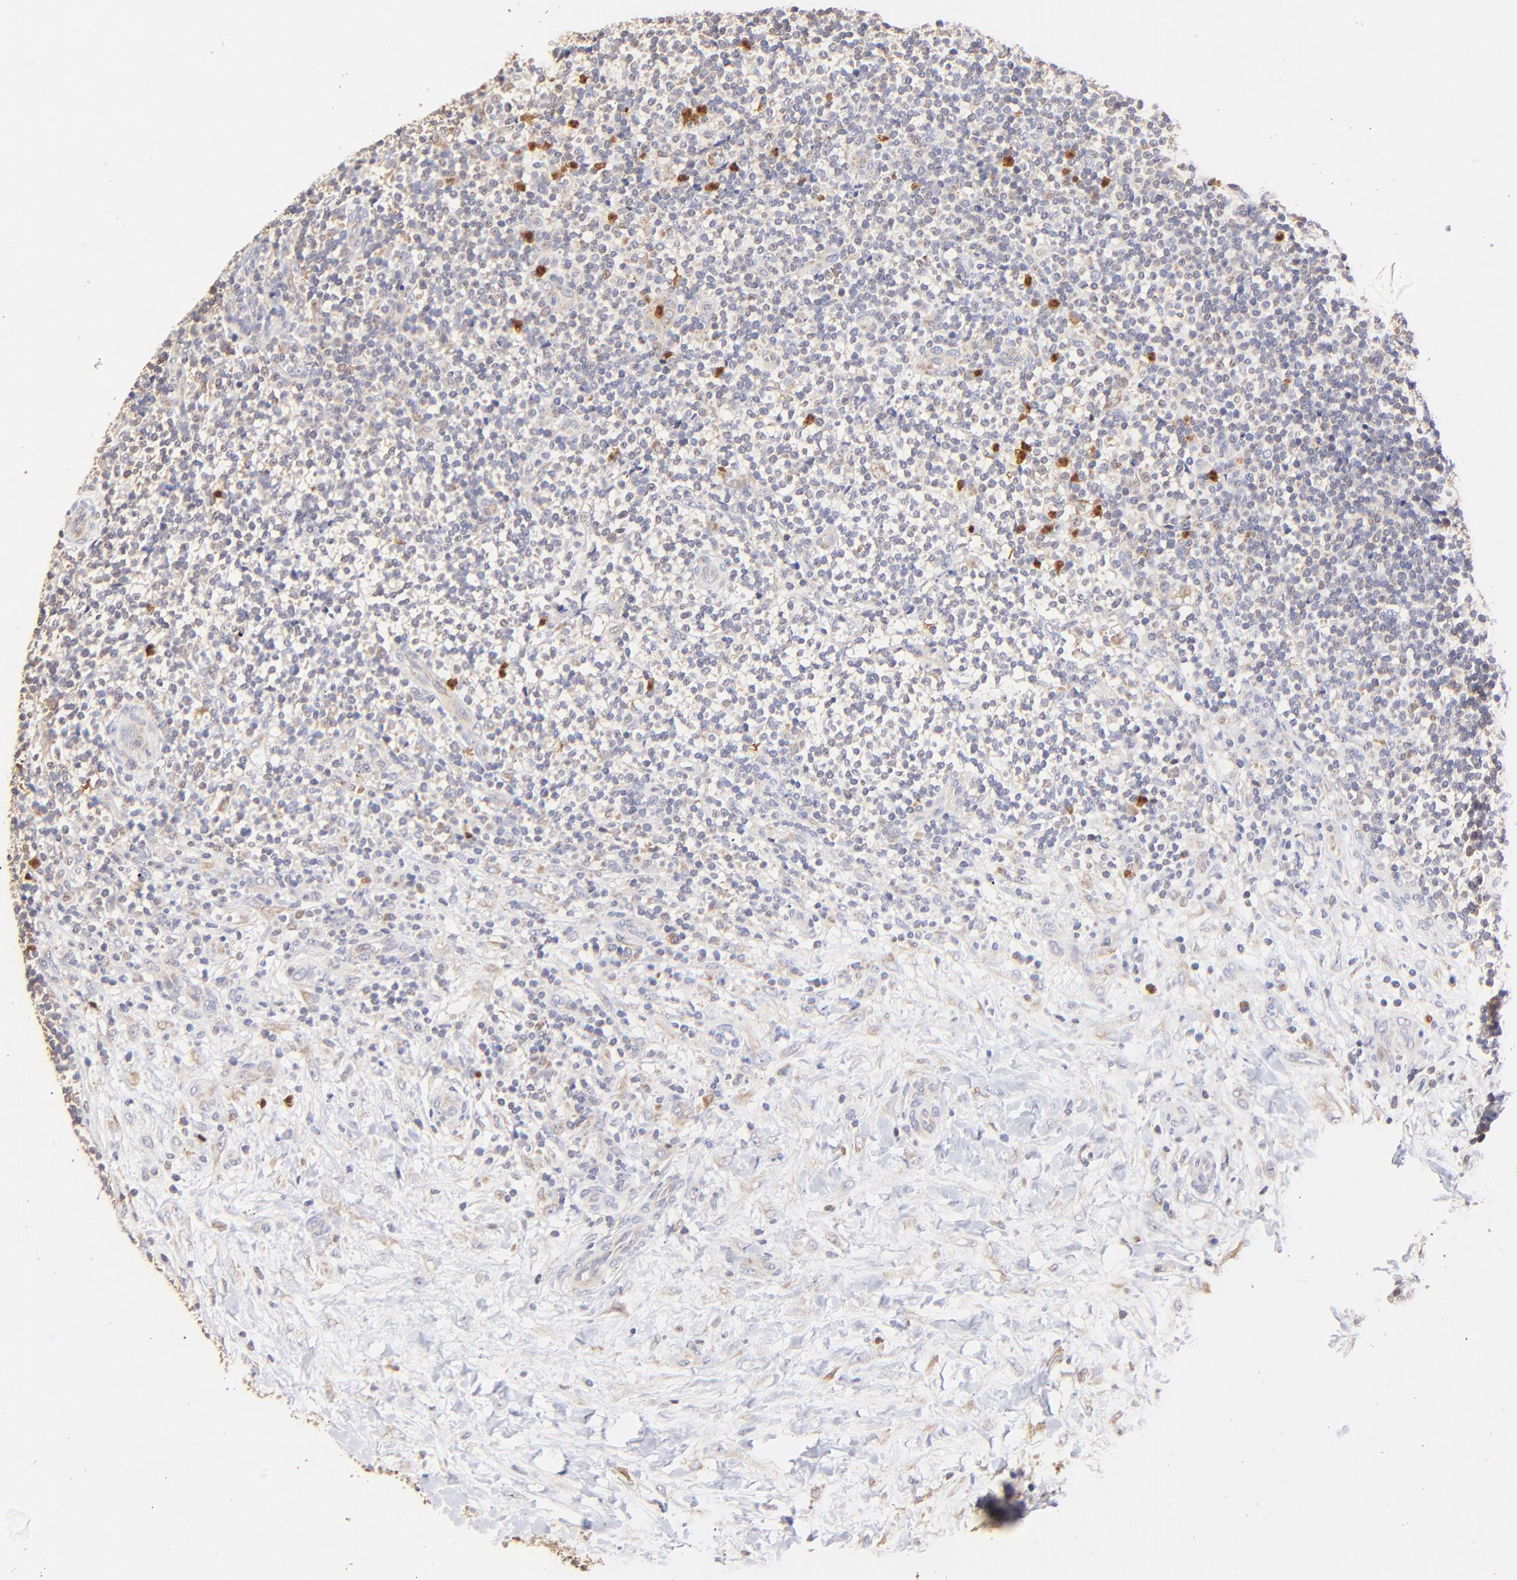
{"staining": {"intensity": "strong", "quantity": "<25%", "location": "cytoplasmic/membranous,nuclear"}, "tissue": "lymphoma", "cell_type": "Tumor cells", "image_type": "cancer", "snomed": [{"axis": "morphology", "description": "Malignant lymphoma, non-Hodgkin's type, Low grade"}, {"axis": "topography", "description": "Lymph node"}], "caption": "Strong cytoplasmic/membranous and nuclear expression for a protein is present in approximately <25% of tumor cells of low-grade malignant lymphoma, non-Hodgkin's type using immunohistochemistry.", "gene": "BBOF1", "patient": {"sex": "female", "age": 76}}